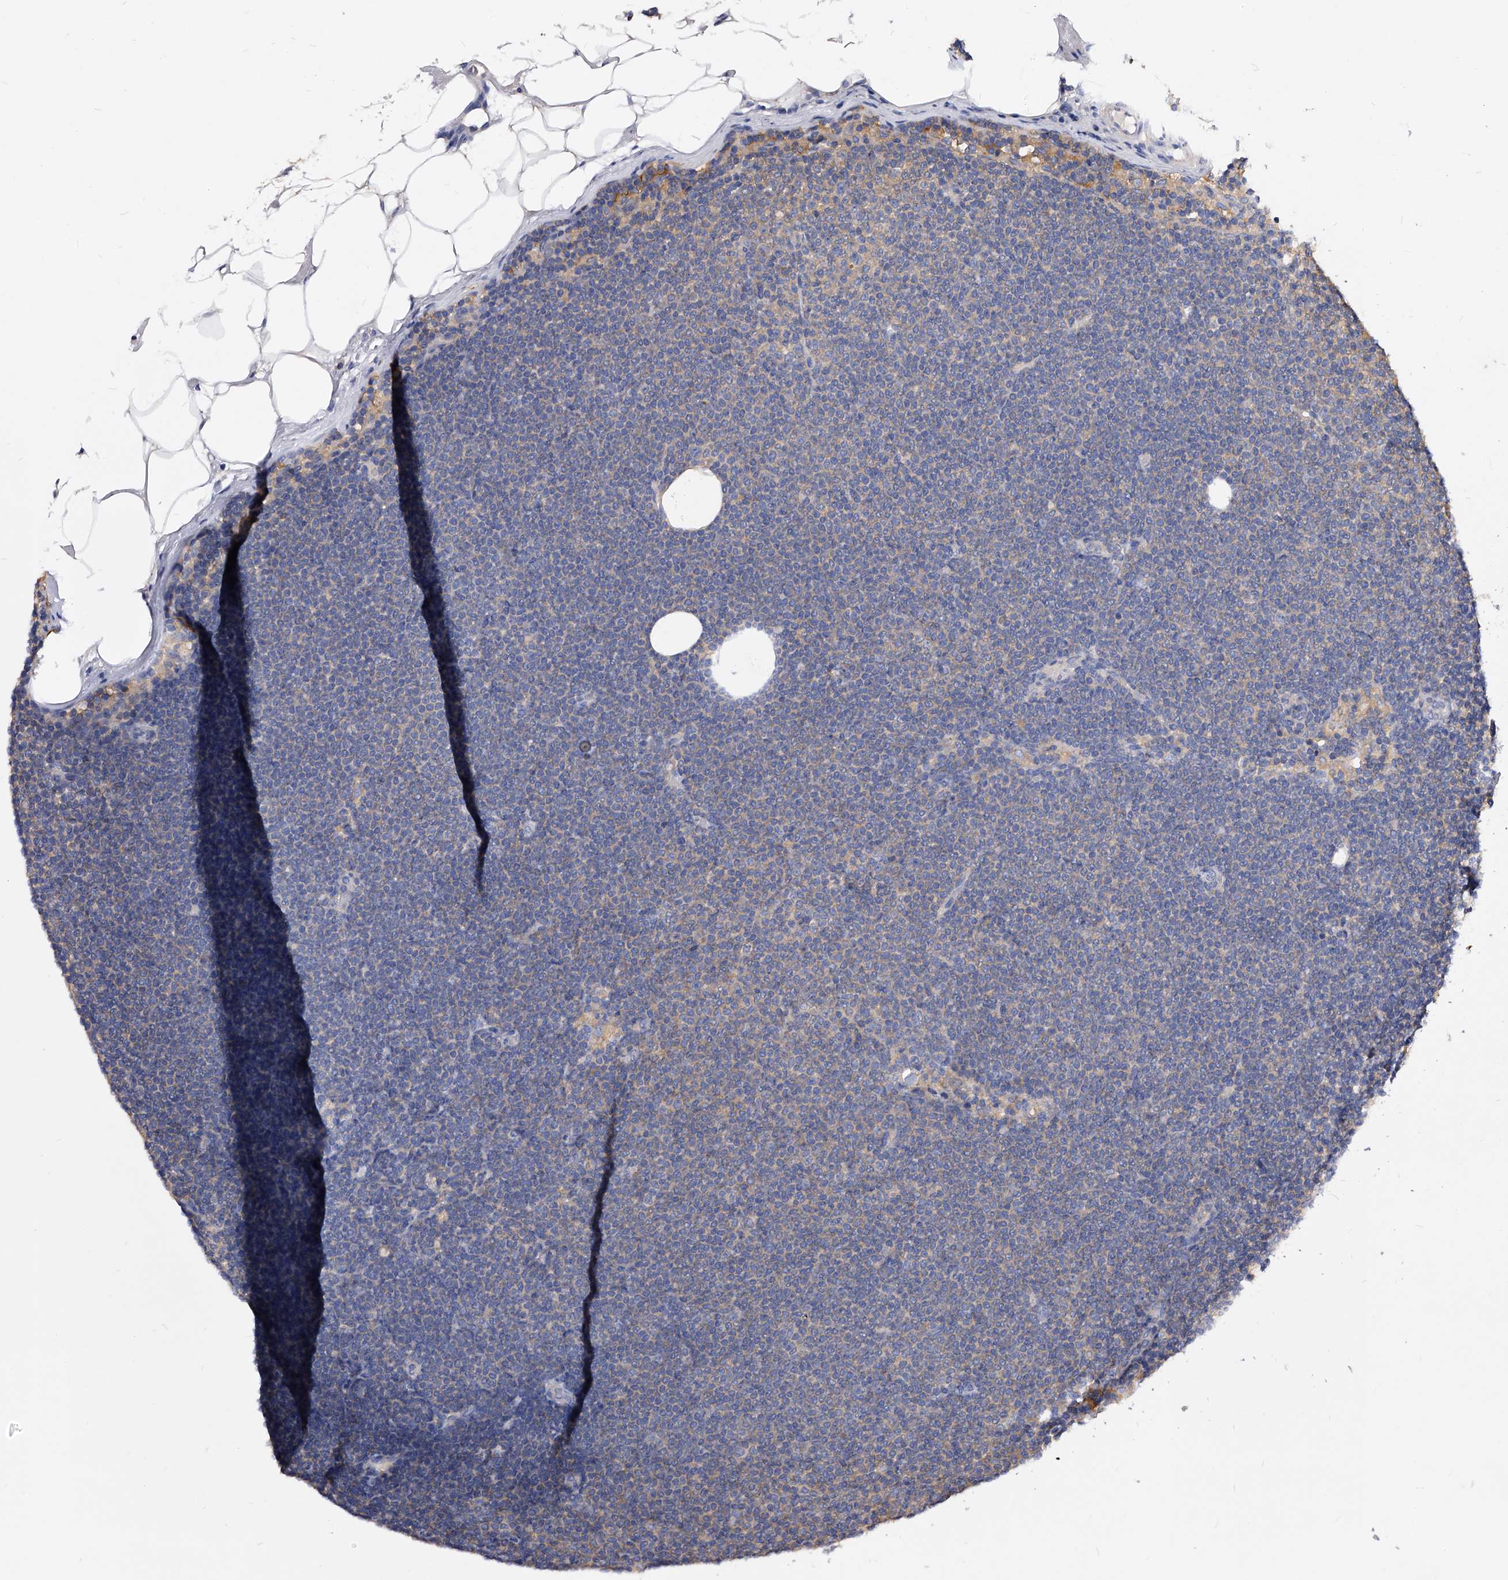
{"staining": {"intensity": "negative", "quantity": "none", "location": "none"}, "tissue": "lymphoma", "cell_type": "Tumor cells", "image_type": "cancer", "snomed": [{"axis": "morphology", "description": "Malignant lymphoma, non-Hodgkin's type, Low grade"}, {"axis": "topography", "description": "Lymph node"}], "caption": "Immunohistochemical staining of lymphoma displays no significant staining in tumor cells.", "gene": "APEH", "patient": {"sex": "female", "age": 53}}